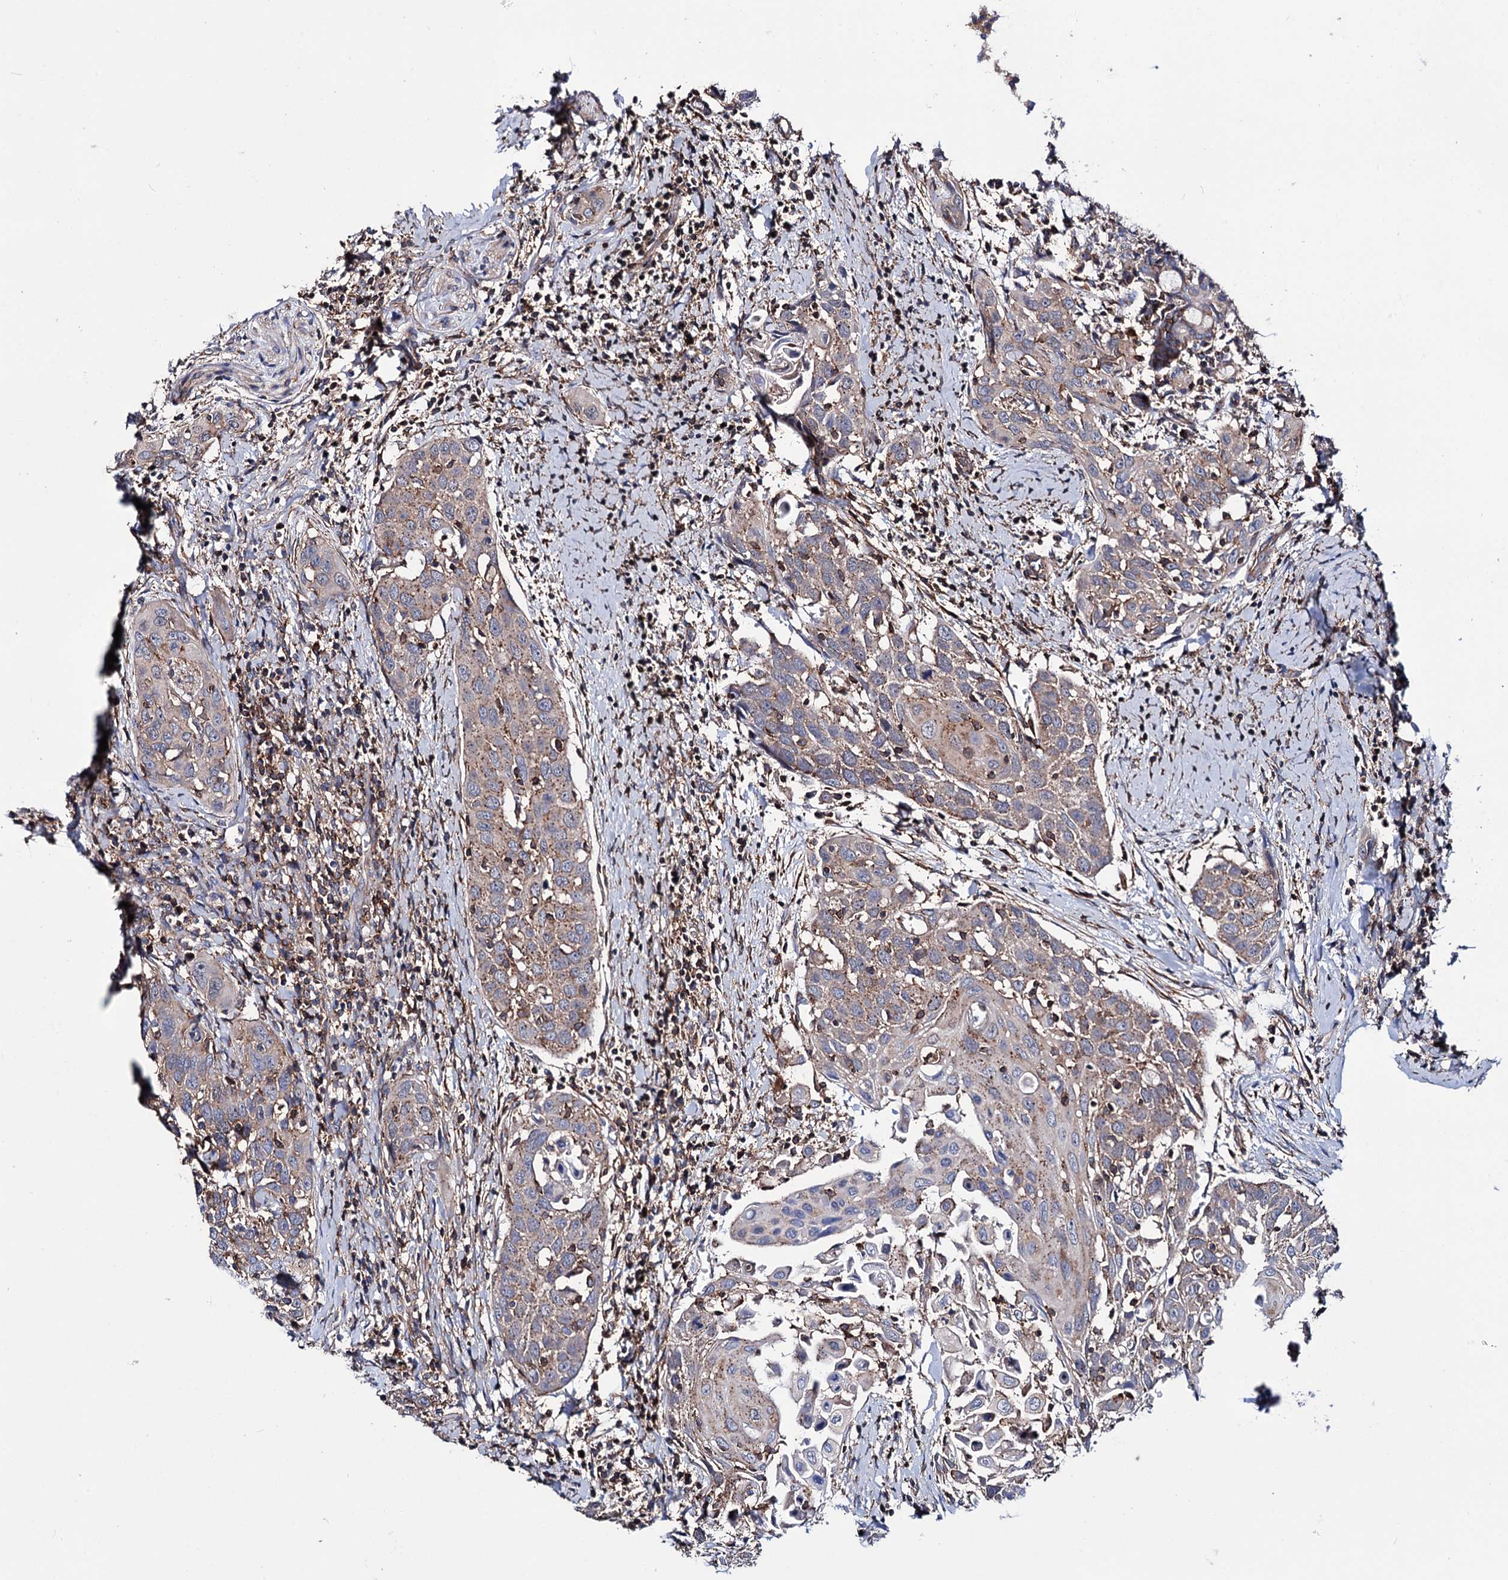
{"staining": {"intensity": "moderate", "quantity": "<25%", "location": "cytoplasmic/membranous"}, "tissue": "head and neck cancer", "cell_type": "Tumor cells", "image_type": "cancer", "snomed": [{"axis": "morphology", "description": "Squamous cell carcinoma, NOS"}, {"axis": "topography", "description": "Oral tissue"}, {"axis": "topography", "description": "Head-Neck"}], "caption": "Head and neck cancer was stained to show a protein in brown. There is low levels of moderate cytoplasmic/membranous staining in approximately <25% of tumor cells.", "gene": "DEF6", "patient": {"sex": "female", "age": 50}}